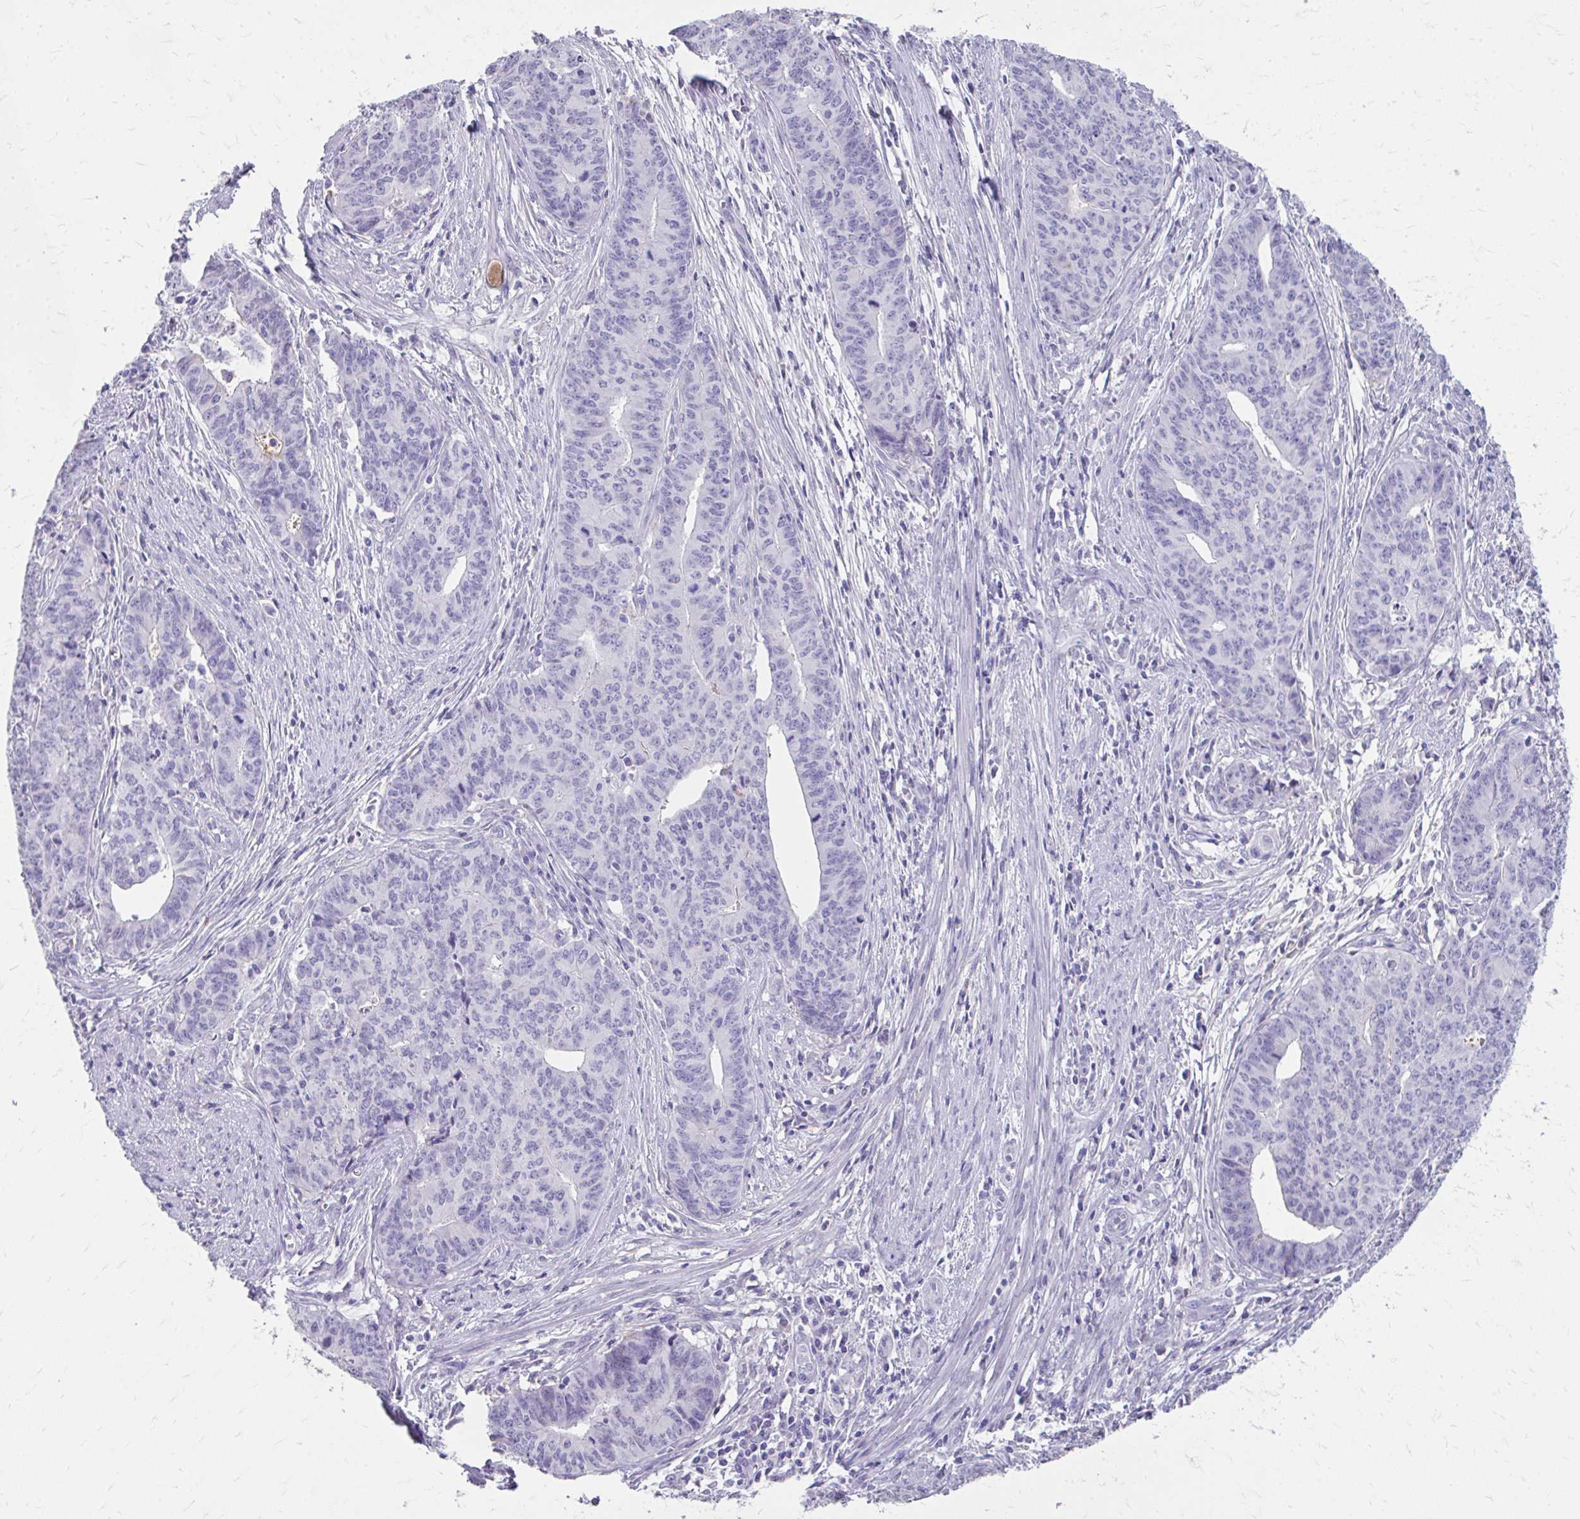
{"staining": {"intensity": "negative", "quantity": "none", "location": "none"}, "tissue": "endometrial cancer", "cell_type": "Tumor cells", "image_type": "cancer", "snomed": [{"axis": "morphology", "description": "Adenocarcinoma, NOS"}, {"axis": "topography", "description": "Endometrium"}], "caption": "Immunohistochemical staining of endometrial adenocarcinoma demonstrates no significant staining in tumor cells.", "gene": "CFH", "patient": {"sex": "female", "age": 59}}